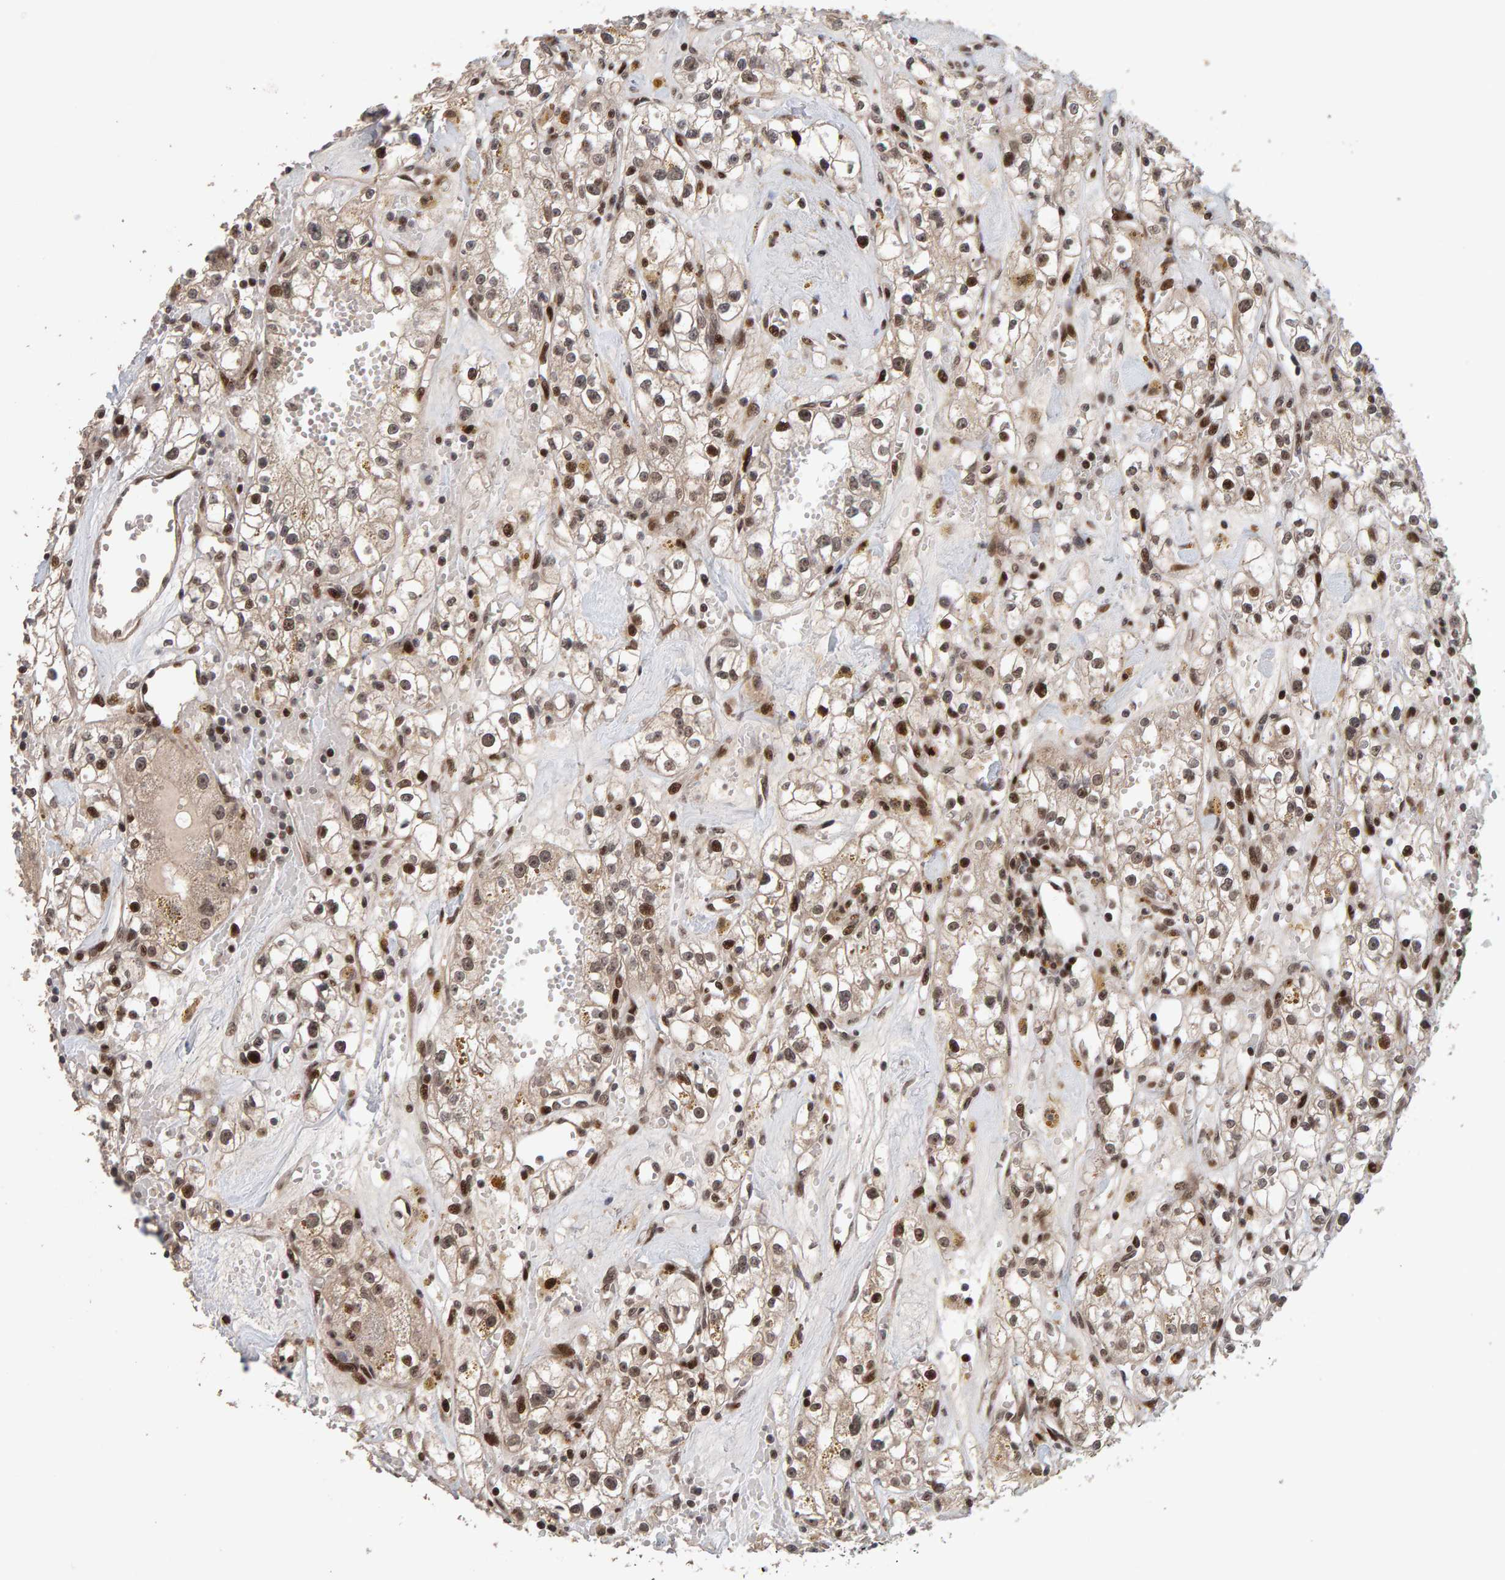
{"staining": {"intensity": "moderate", "quantity": "25%-75%", "location": "nuclear"}, "tissue": "renal cancer", "cell_type": "Tumor cells", "image_type": "cancer", "snomed": [{"axis": "morphology", "description": "Adenocarcinoma, NOS"}, {"axis": "topography", "description": "Kidney"}], "caption": "Immunohistochemistry (IHC) histopathology image of adenocarcinoma (renal) stained for a protein (brown), which shows medium levels of moderate nuclear positivity in approximately 25%-75% of tumor cells.", "gene": "CHD4", "patient": {"sex": "male", "age": 56}}